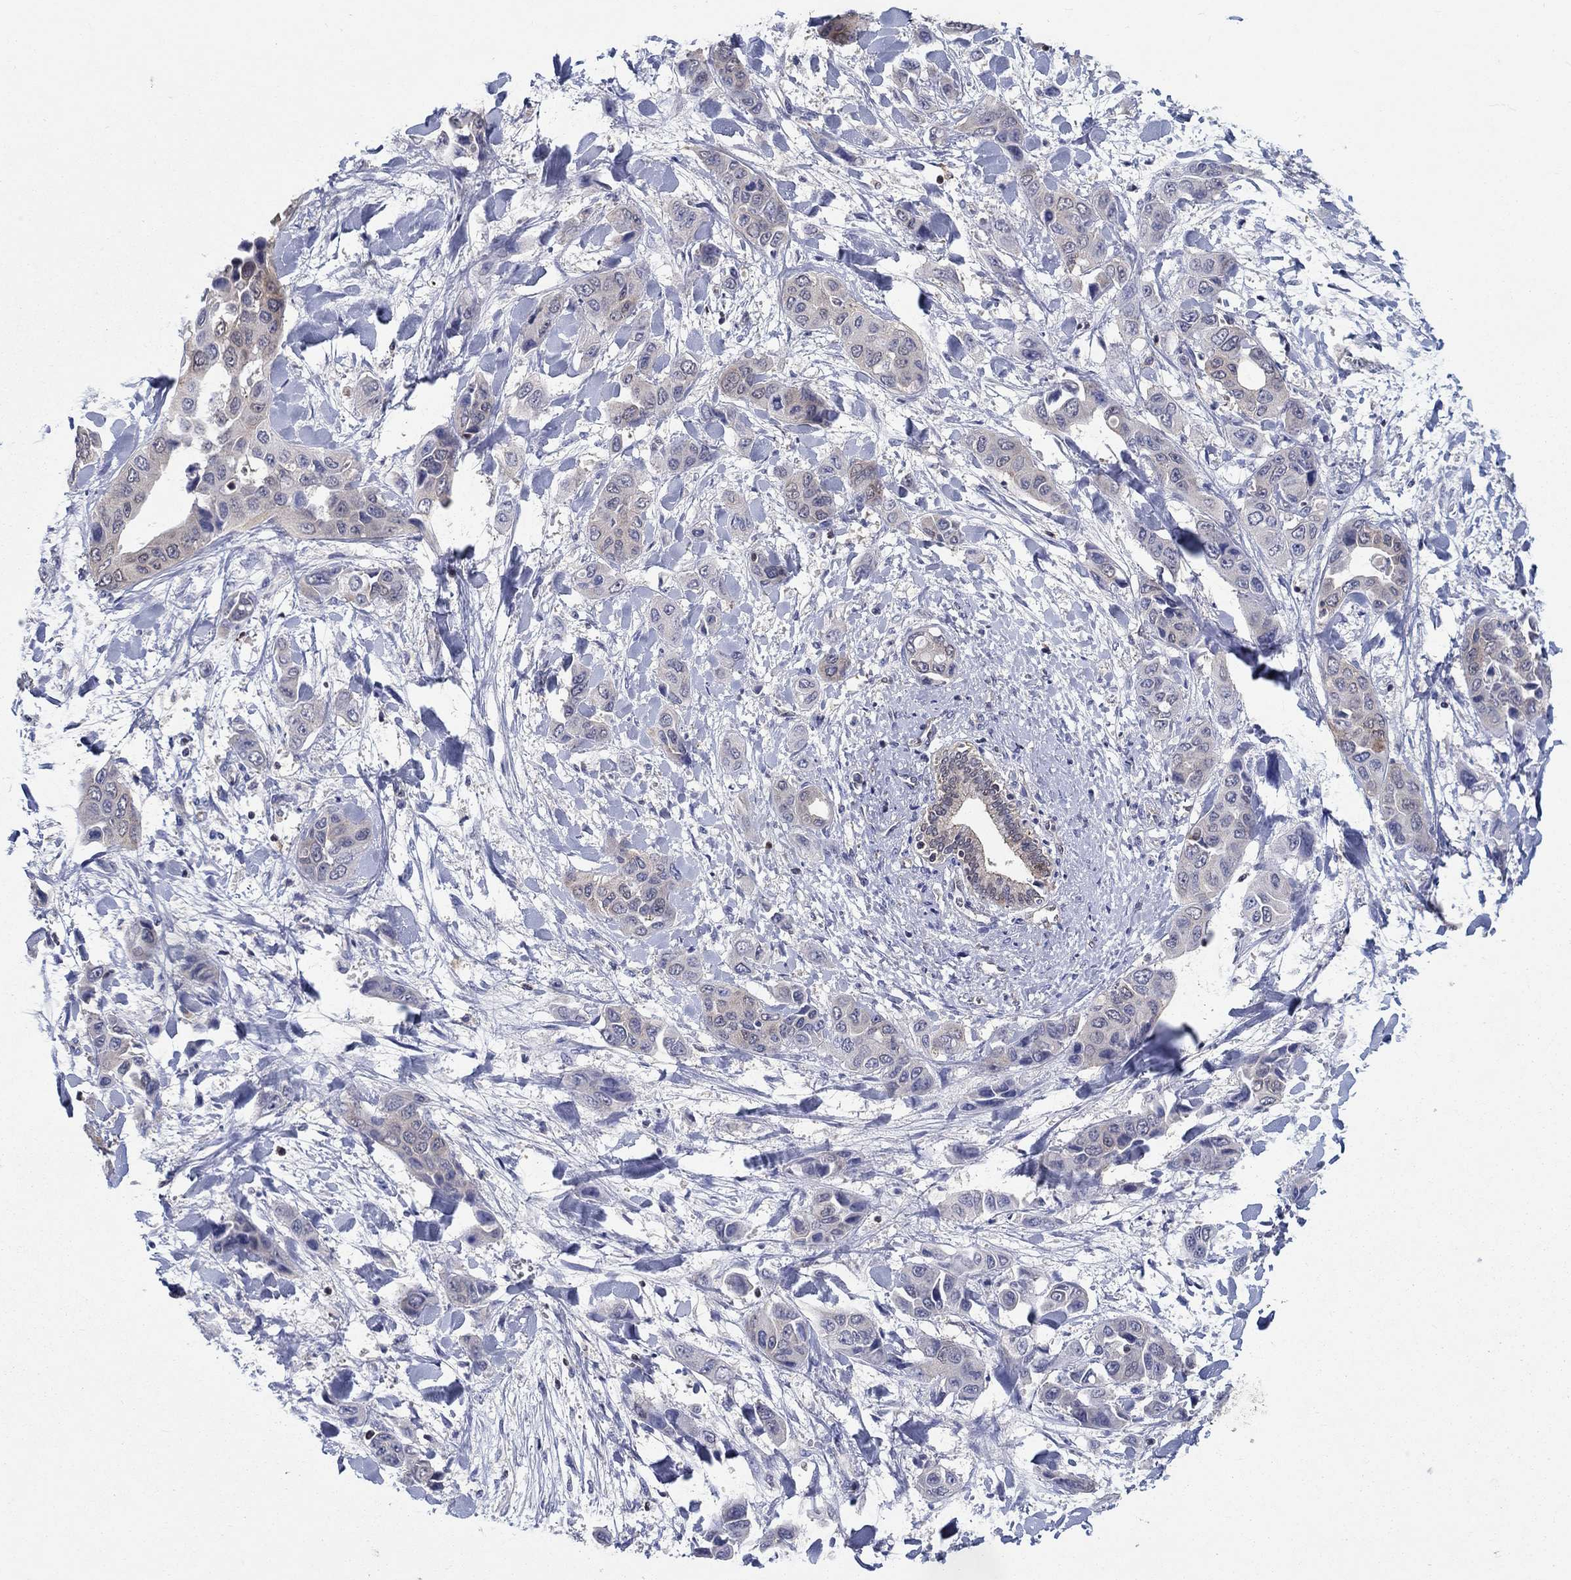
{"staining": {"intensity": "weak", "quantity": "<25%", "location": "cytoplasmic/membranous"}, "tissue": "liver cancer", "cell_type": "Tumor cells", "image_type": "cancer", "snomed": [{"axis": "morphology", "description": "Cholangiocarcinoma"}, {"axis": "topography", "description": "Liver"}], "caption": "Tumor cells show no significant protein positivity in liver cholangiocarcinoma.", "gene": "AGFG2", "patient": {"sex": "female", "age": 52}}